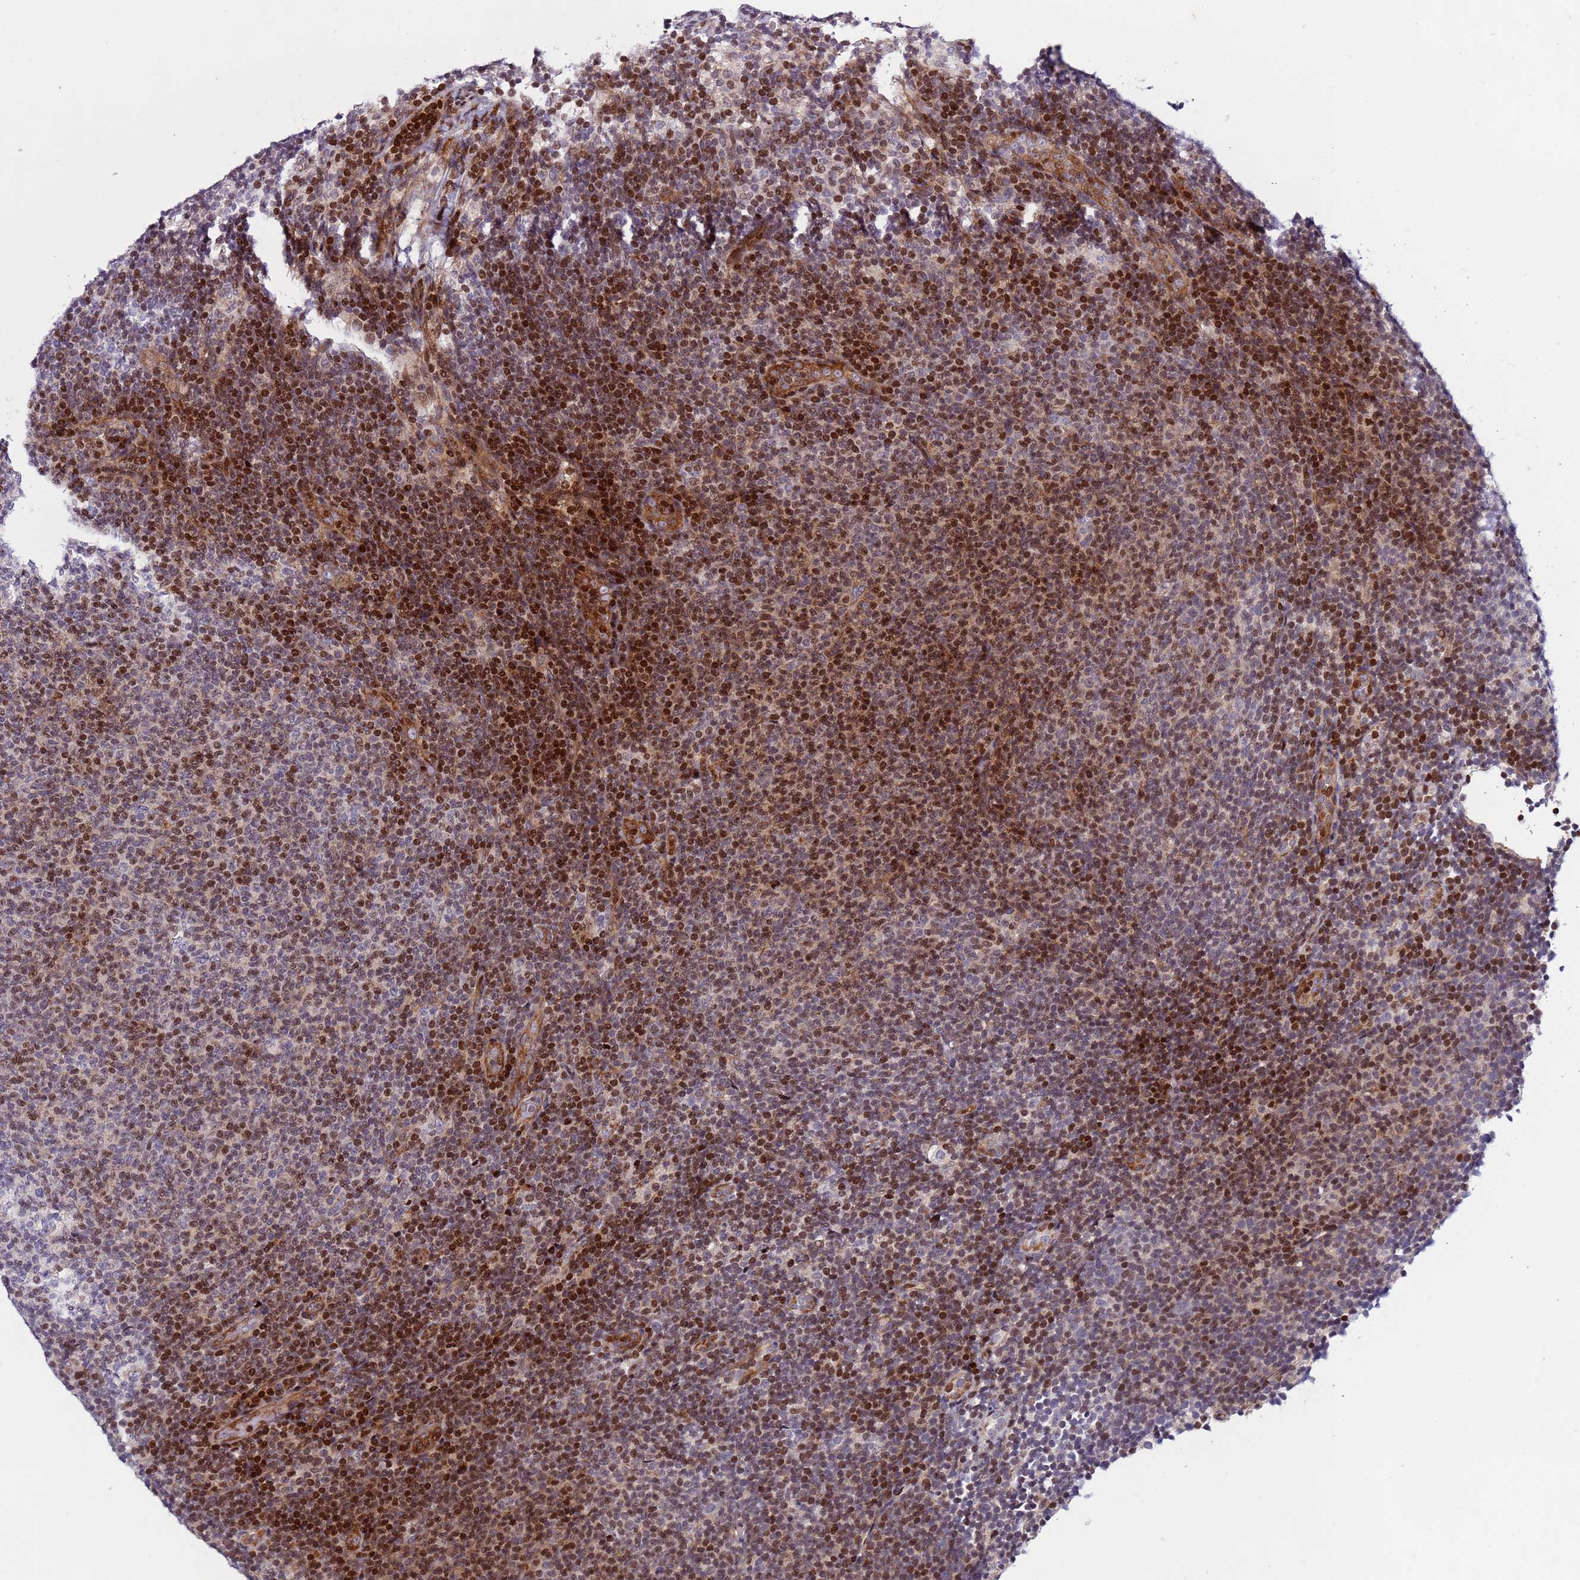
{"staining": {"intensity": "strong", "quantity": "25%-75%", "location": "nuclear"}, "tissue": "lymphoma", "cell_type": "Tumor cells", "image_type": "cancer", "snomed": [{"axis": "morphology", "description": "Malignant lymphoma, non-Hodgkin's type, Low grade"}, {"axis": "topography", "description": "Lymph node"}], "caption": "Protein analysis of malignant lymphoma, non-Hodgkin's type (low-grade) tissue demonstrates strong nuclear expression in about 25%-75% of tumor cells. The staining was performed using DAB, with brown indicating positive protein expression. Nuclei are stained blue with hematoxylin.", "gene": "WBP11", "patient": {"sex": "male", "age": 66}}